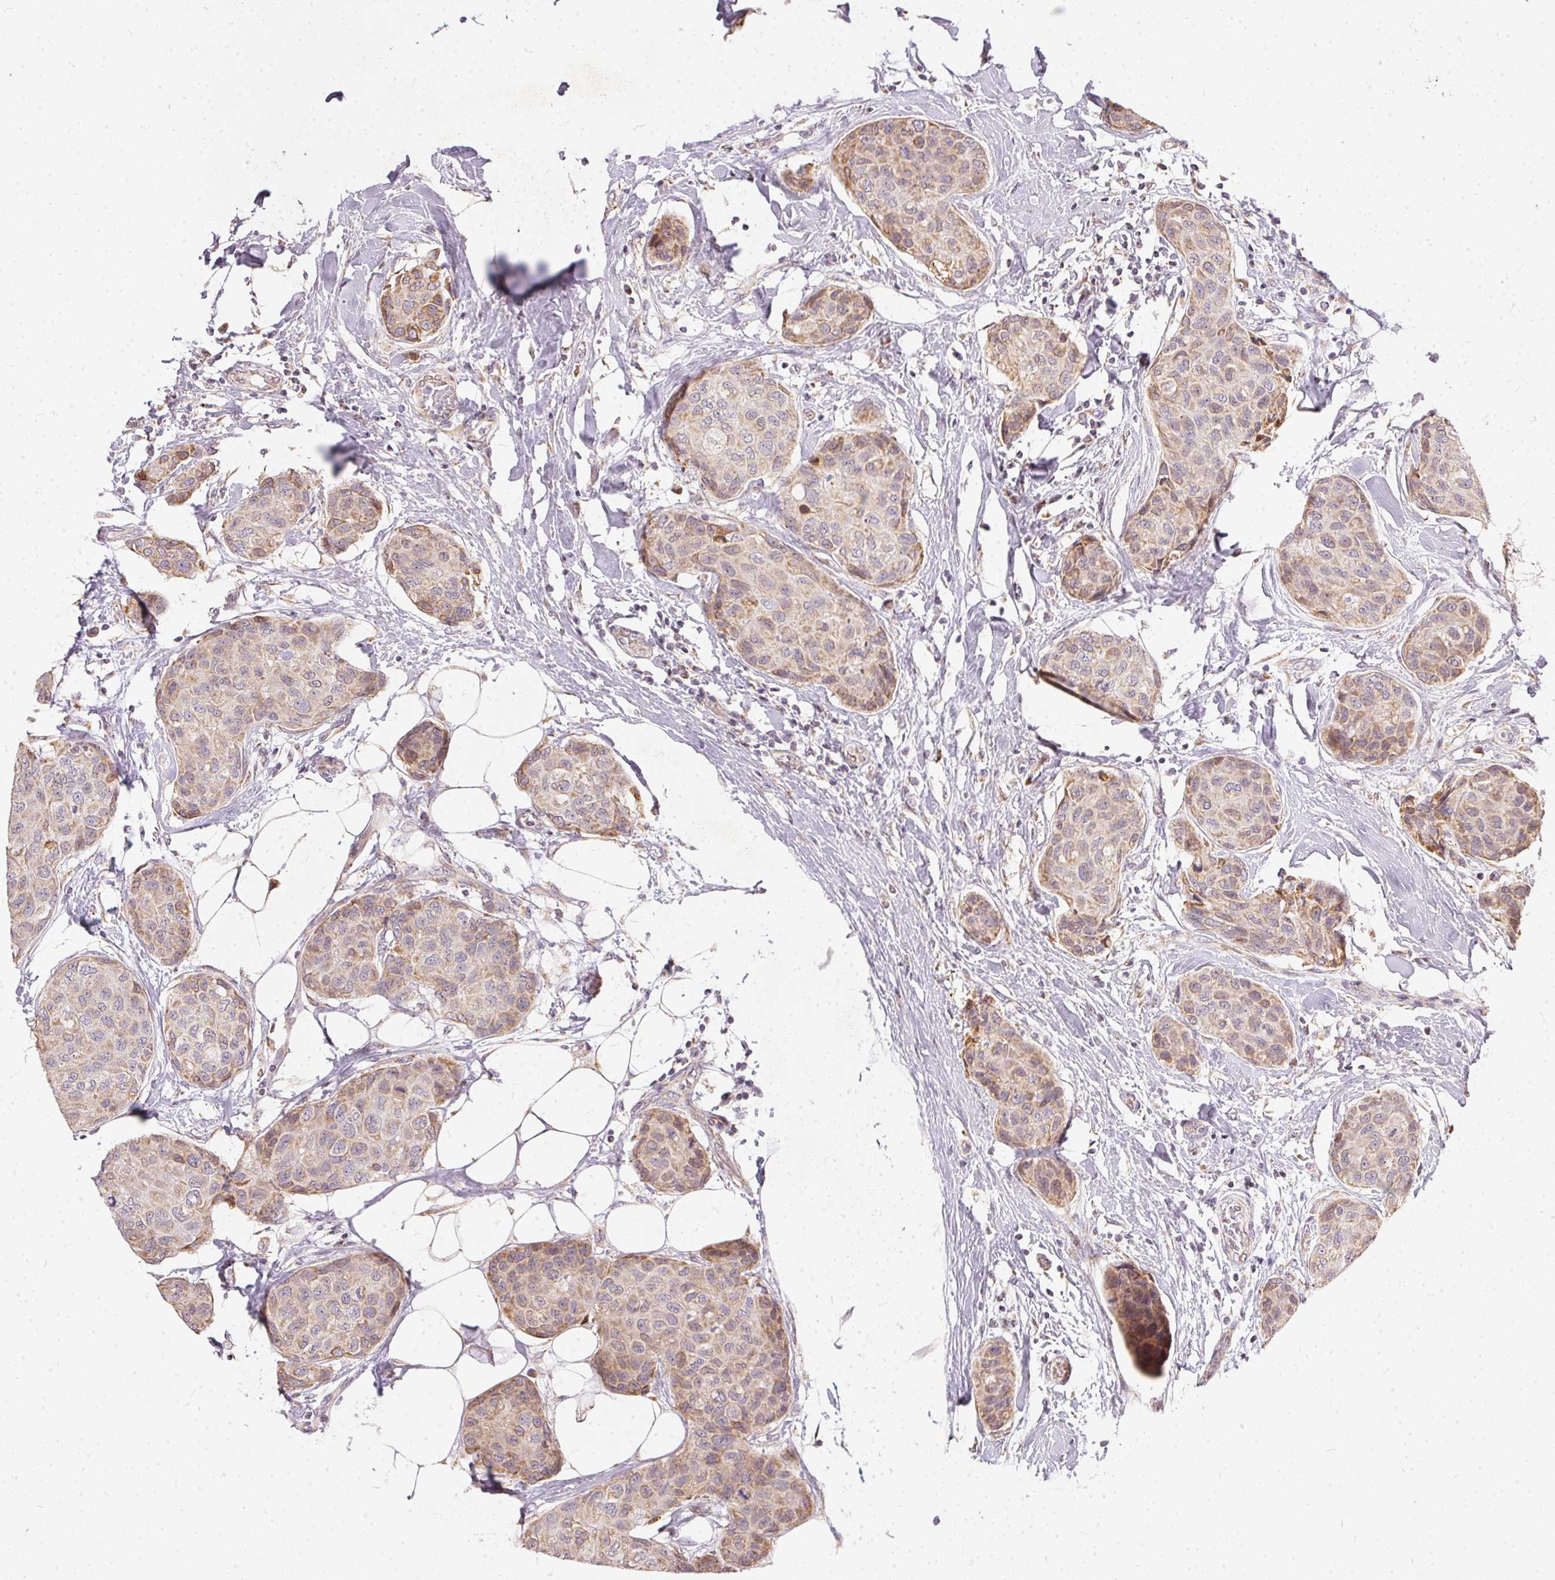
{"staining": {"intensity": "moderate", "quantity": ">75%", "location": "cytoplasmic/membranous"}, "tissue": "breast cancer", "cell_type": "Tumor cells", "image_type": "cancer", "snomed": [{"axis": "morphology", "description": "Duct carcinoma"}, {"axis": "topography", "description": "Breast"}], "caption": "Tumor cells exhibit medium levels of moderate cytoplasmic/membranous expression in approximately >75% of cells in human breast cancer.", "gene": "VWA5B2", "patient": {"sex": "female", "age": 80}}